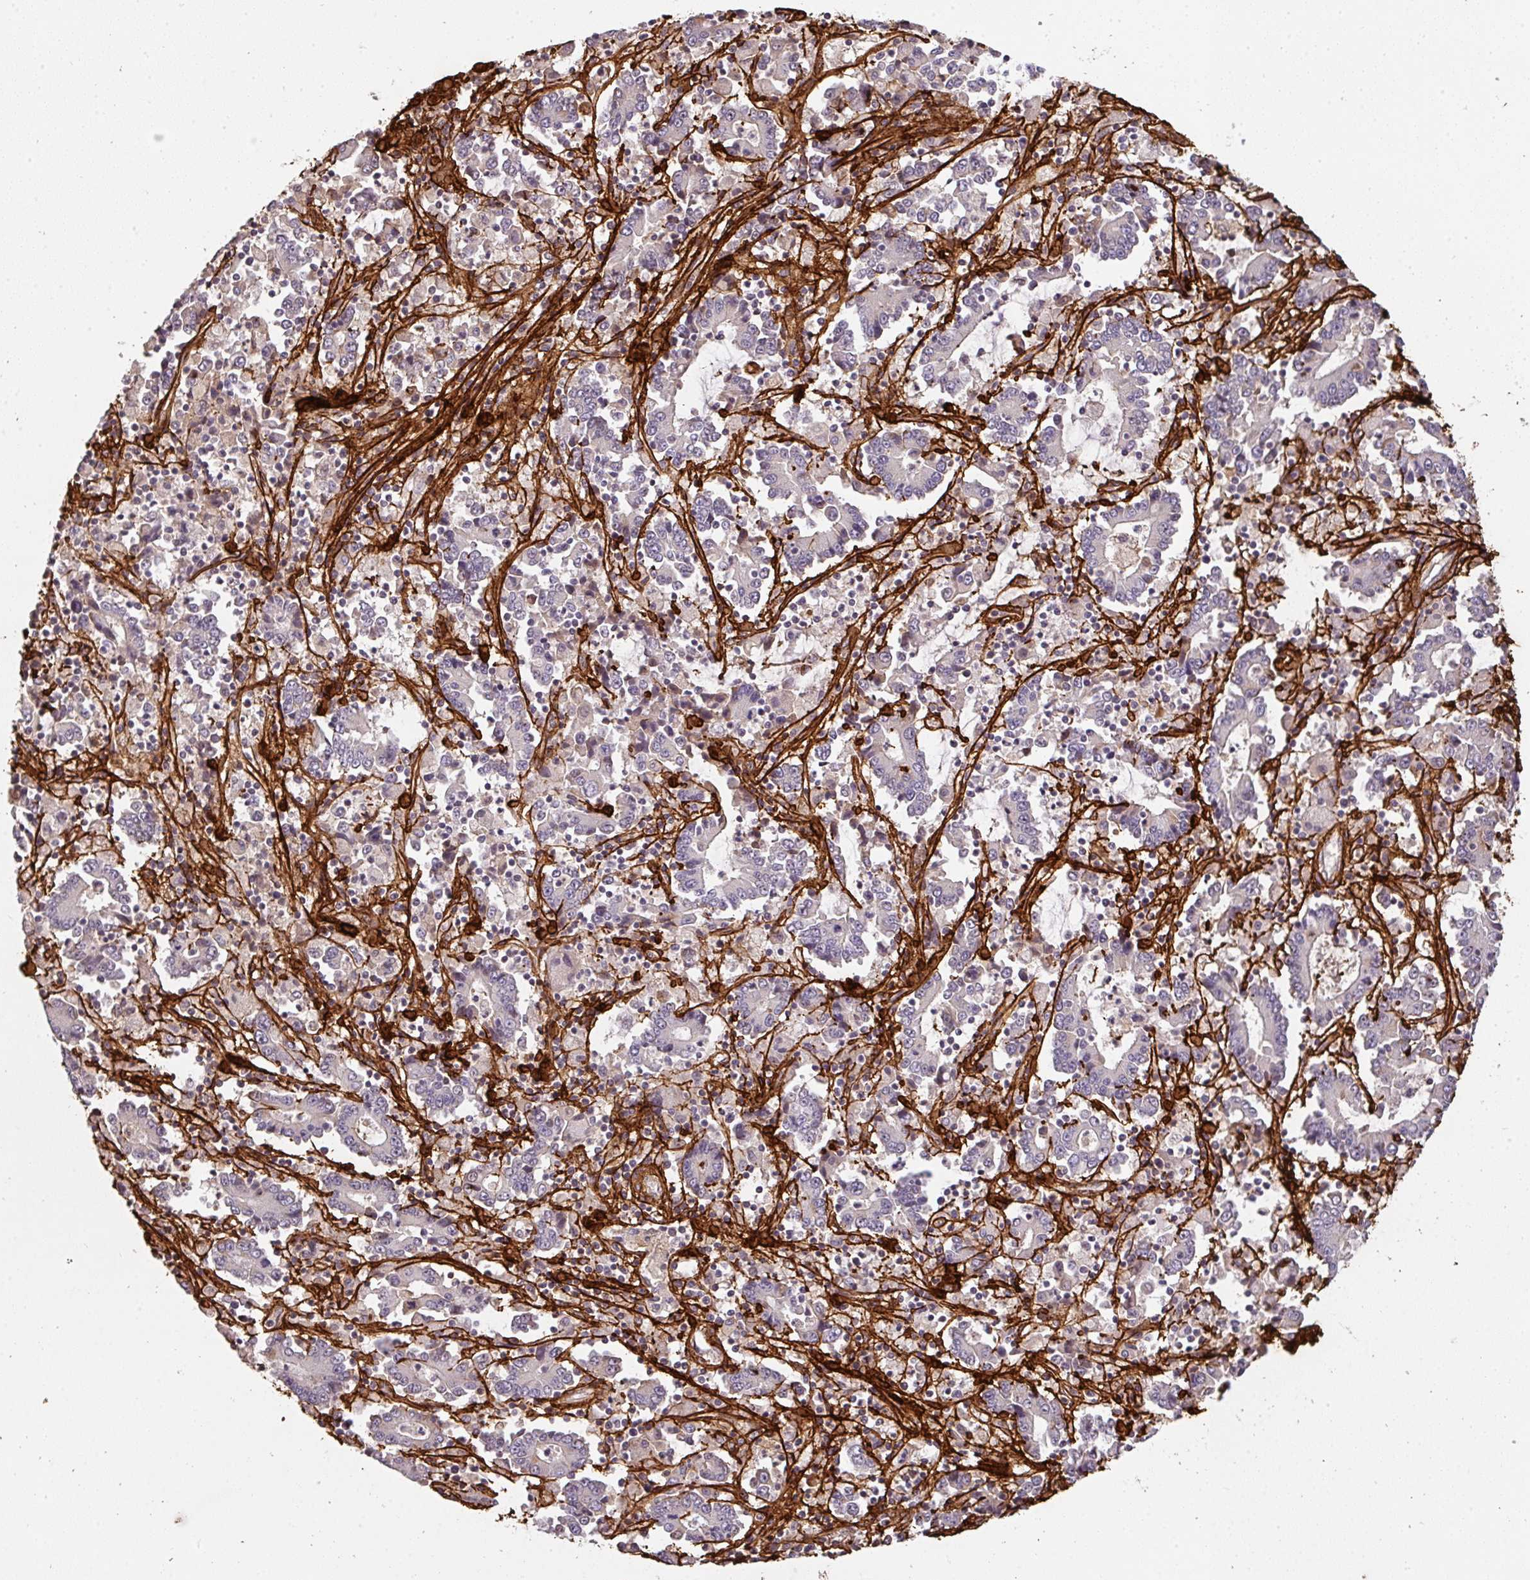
{"staining": {"intensity": "negative", "quantity": "none", "location": "none"}, "tissue": "stomach cancer", "cell_type": "Tumor cells", "image_type": "cancer", "snomed": [{"axis": "morphology", "description": "Adenocarcinoma, NOS"}, {"axis": "topography", "description": "Stomach, upper"}], "caption": "Immunohistochemical staining of human adenocarcinoma (stomach) displays no significant expression in tumor cells.", "gene": "COL3A1", "patient": {"sex": "male", "age": 68}}